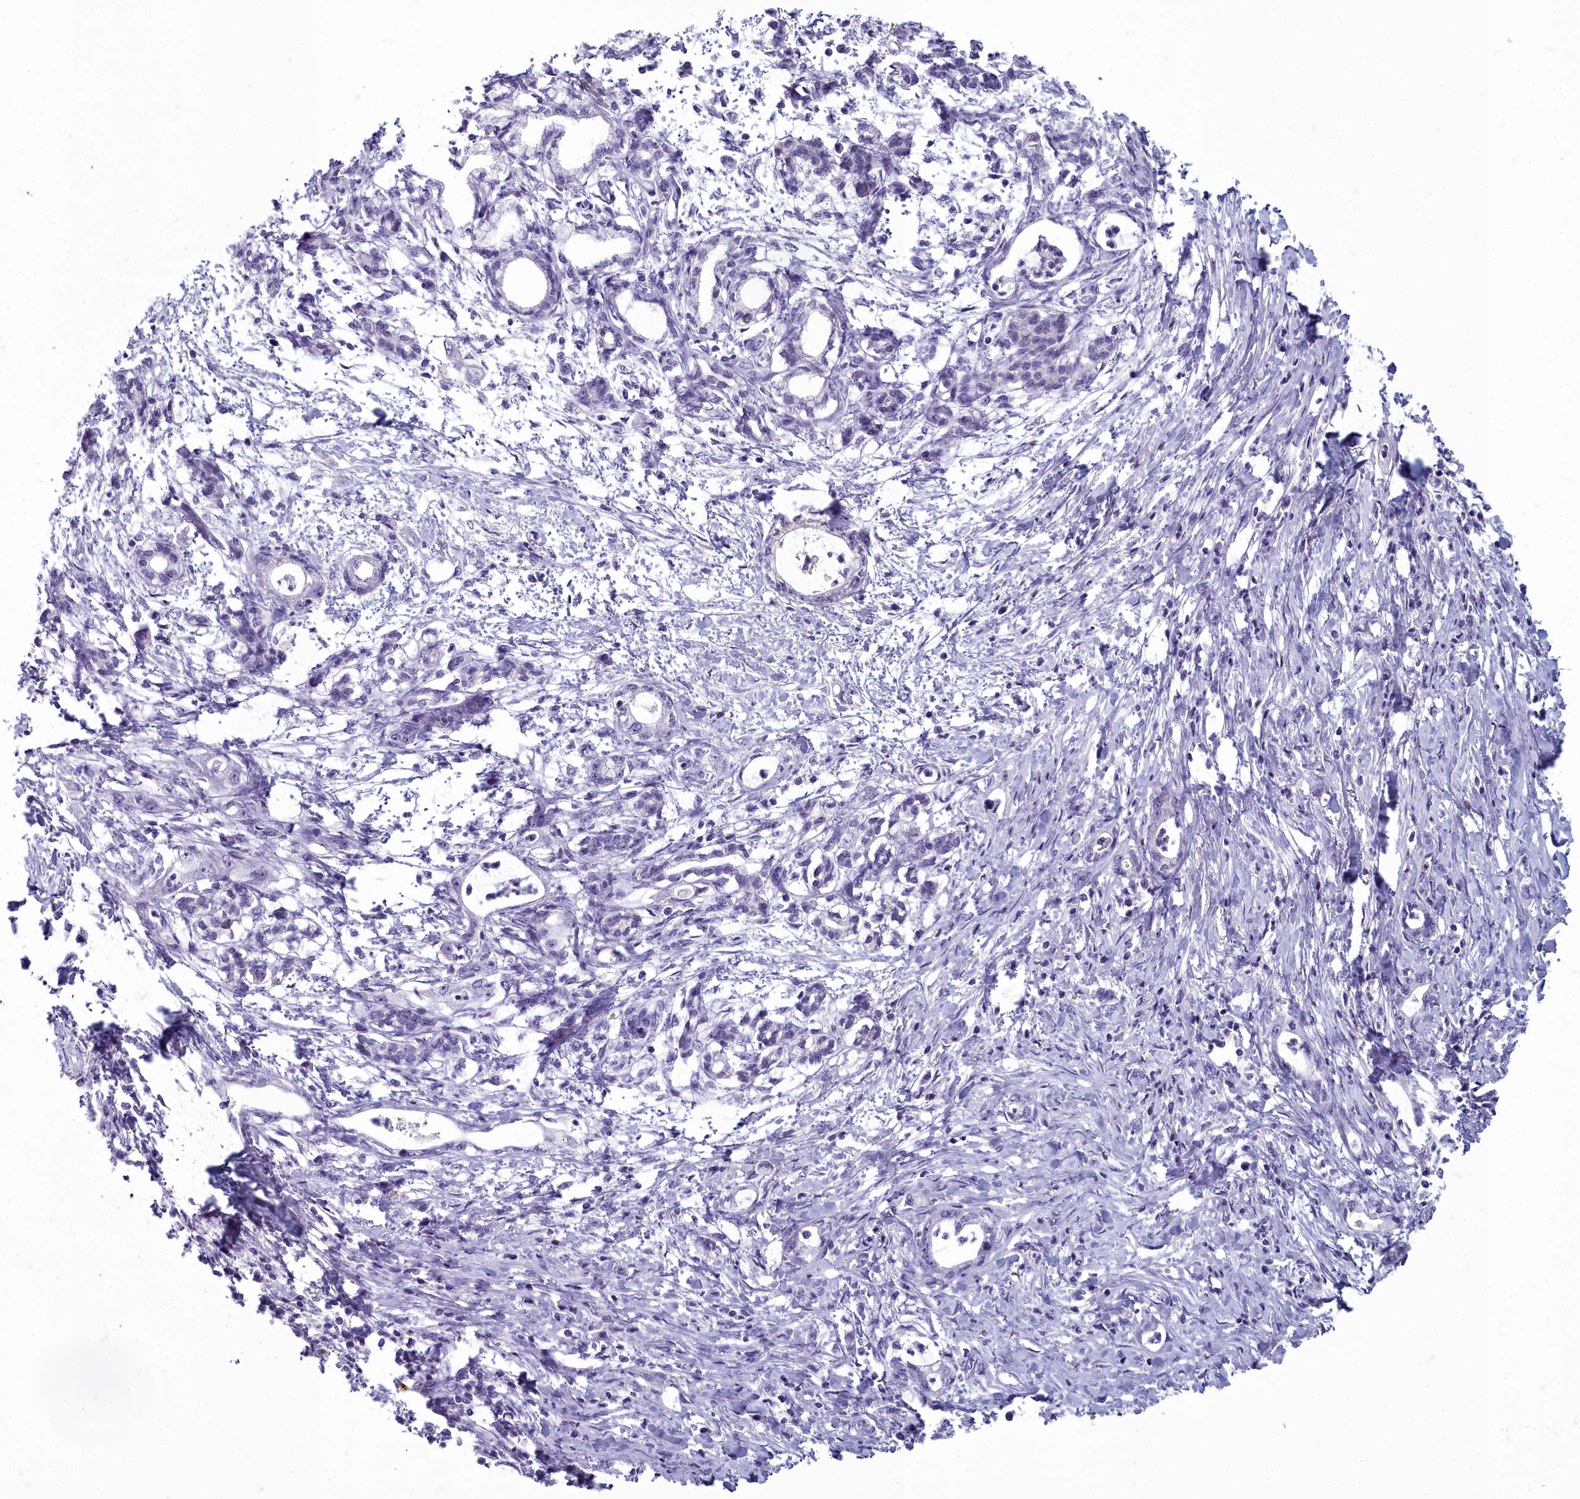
{"staining": {"intensity": "negative", "quantity": "none", "location": "none"}, "tissue": "pancreatic cancer", "cell_type": "Tumor cells", "image_type": "cancer", "snomed": [{"axis": "morphology", "description": "Adenocarcinoma, NOS"}, {"axis": "topography", "description": "Pancreas"}], "caption": "IHC image of neoplastic tissue: pancreatic cancer (adenocarcinoma) stained with DAB (3,3'-diaminobenzidine) demonstrates no significant protein positivity in tumor cells.", "gene": "INSYN2A", "patient": {"sex": "female", "age": 55}}